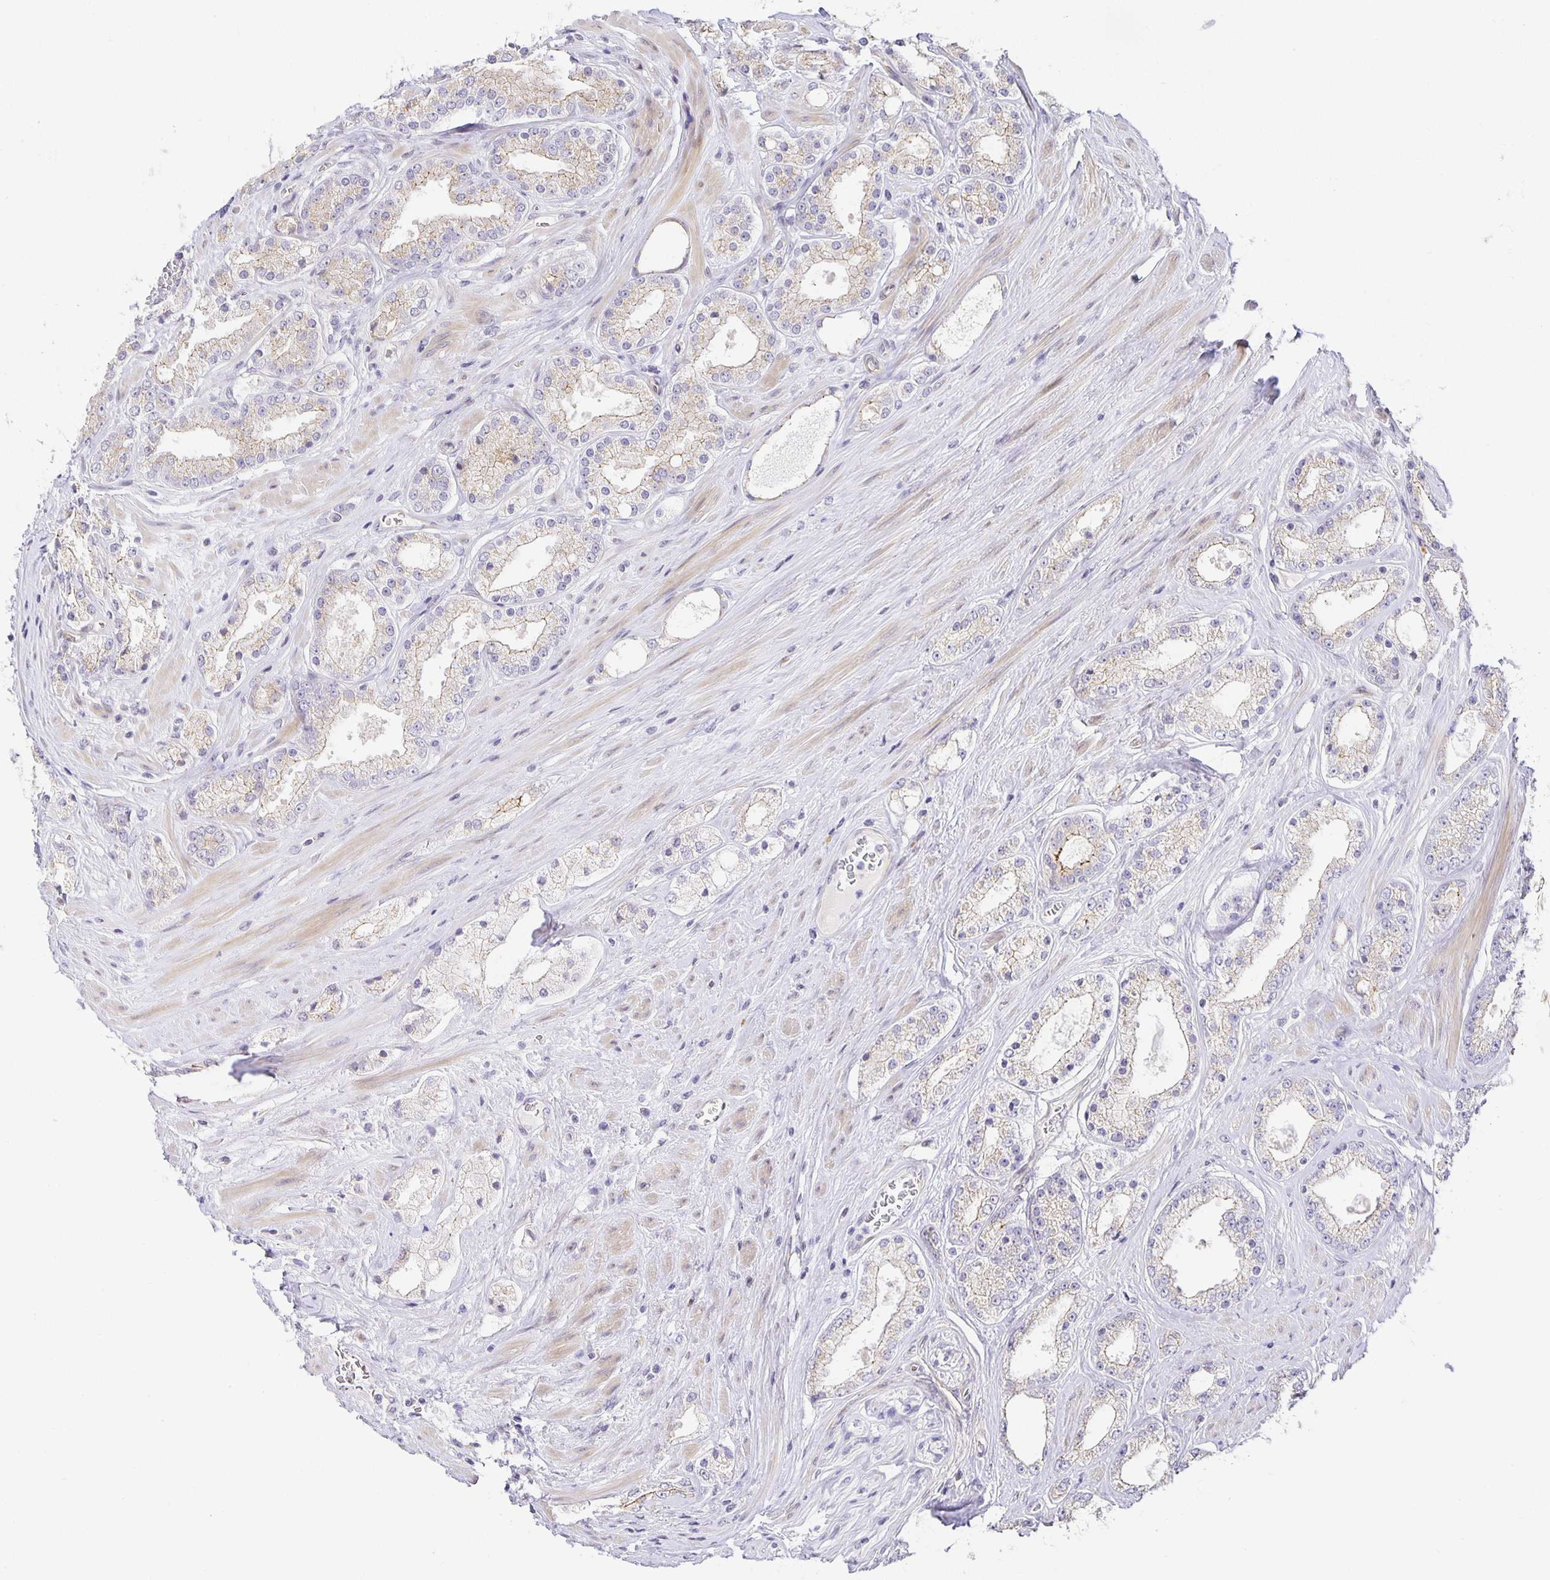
{"staining": {"intensity": "weak", "quantity": "<25%", "location": "cytoplasmic/membranous"}, "tissue": "prostate cancer", "cell_type": "Tumor cells", "image_type": "cancer", "snomed": [{"axis": "morphology", "description": "Adenocarcinoma, High grade"}, {"axis": "topography", "description": "Prostate"}], "caption": "This image is of prostate cancer stained with immunohistochemistry (IHC) to label a protein in brown with the nuclei are counter-stained blue. There is no positivity in tumor cells.", "gene": "TJP3", "patient": {"sex": "male", "age": 66}}